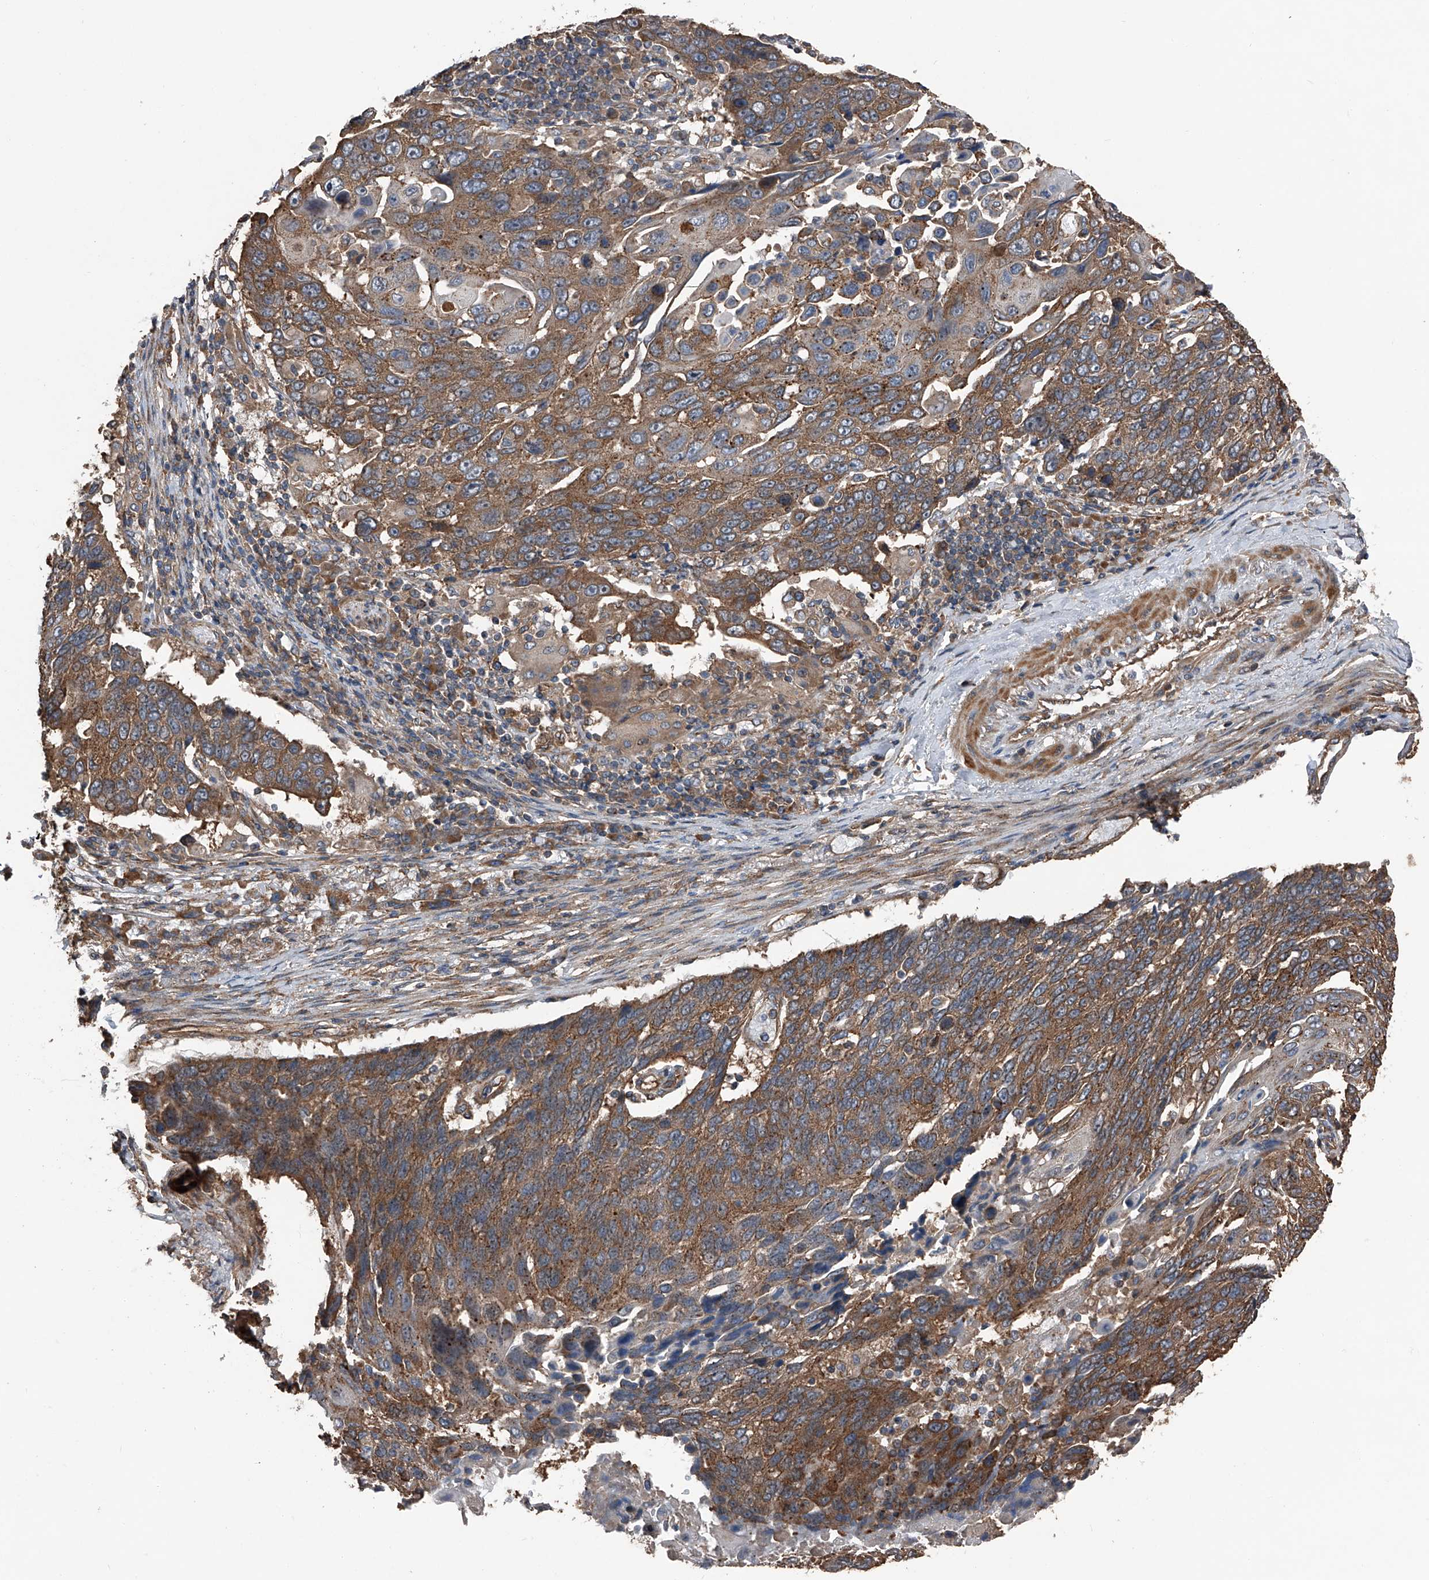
{"staining": {"intensity": "moderate", "quantity": ">75%", "location": "cytoplasmic/membranous"}, "tissue": "lung cancer", "cell_type": "Tumor cells", "image_type": "cancer", "snomed": [{"axis": "morphology", "description": "Squamous cell carcinoma, NOS"}, {"axis": "topography", "description": "Lung"}], "caption": "DAB (3,3'-diaminobenzidine) immunohistochemical staining of human lung cancer (squamous cell carcinoma) demonstrates moderate cytoplasmic/membranous protein staining in approximately >75% of tumor cells. The protein of interest is stained brown, and the nuclei are stained in blue (DAB (3,3'-diaminobenzidine) IHC with brightfield microscopy, high magnification).", "gene": "KCNJ2", "patient": {"sex": "male", "age": 66}}